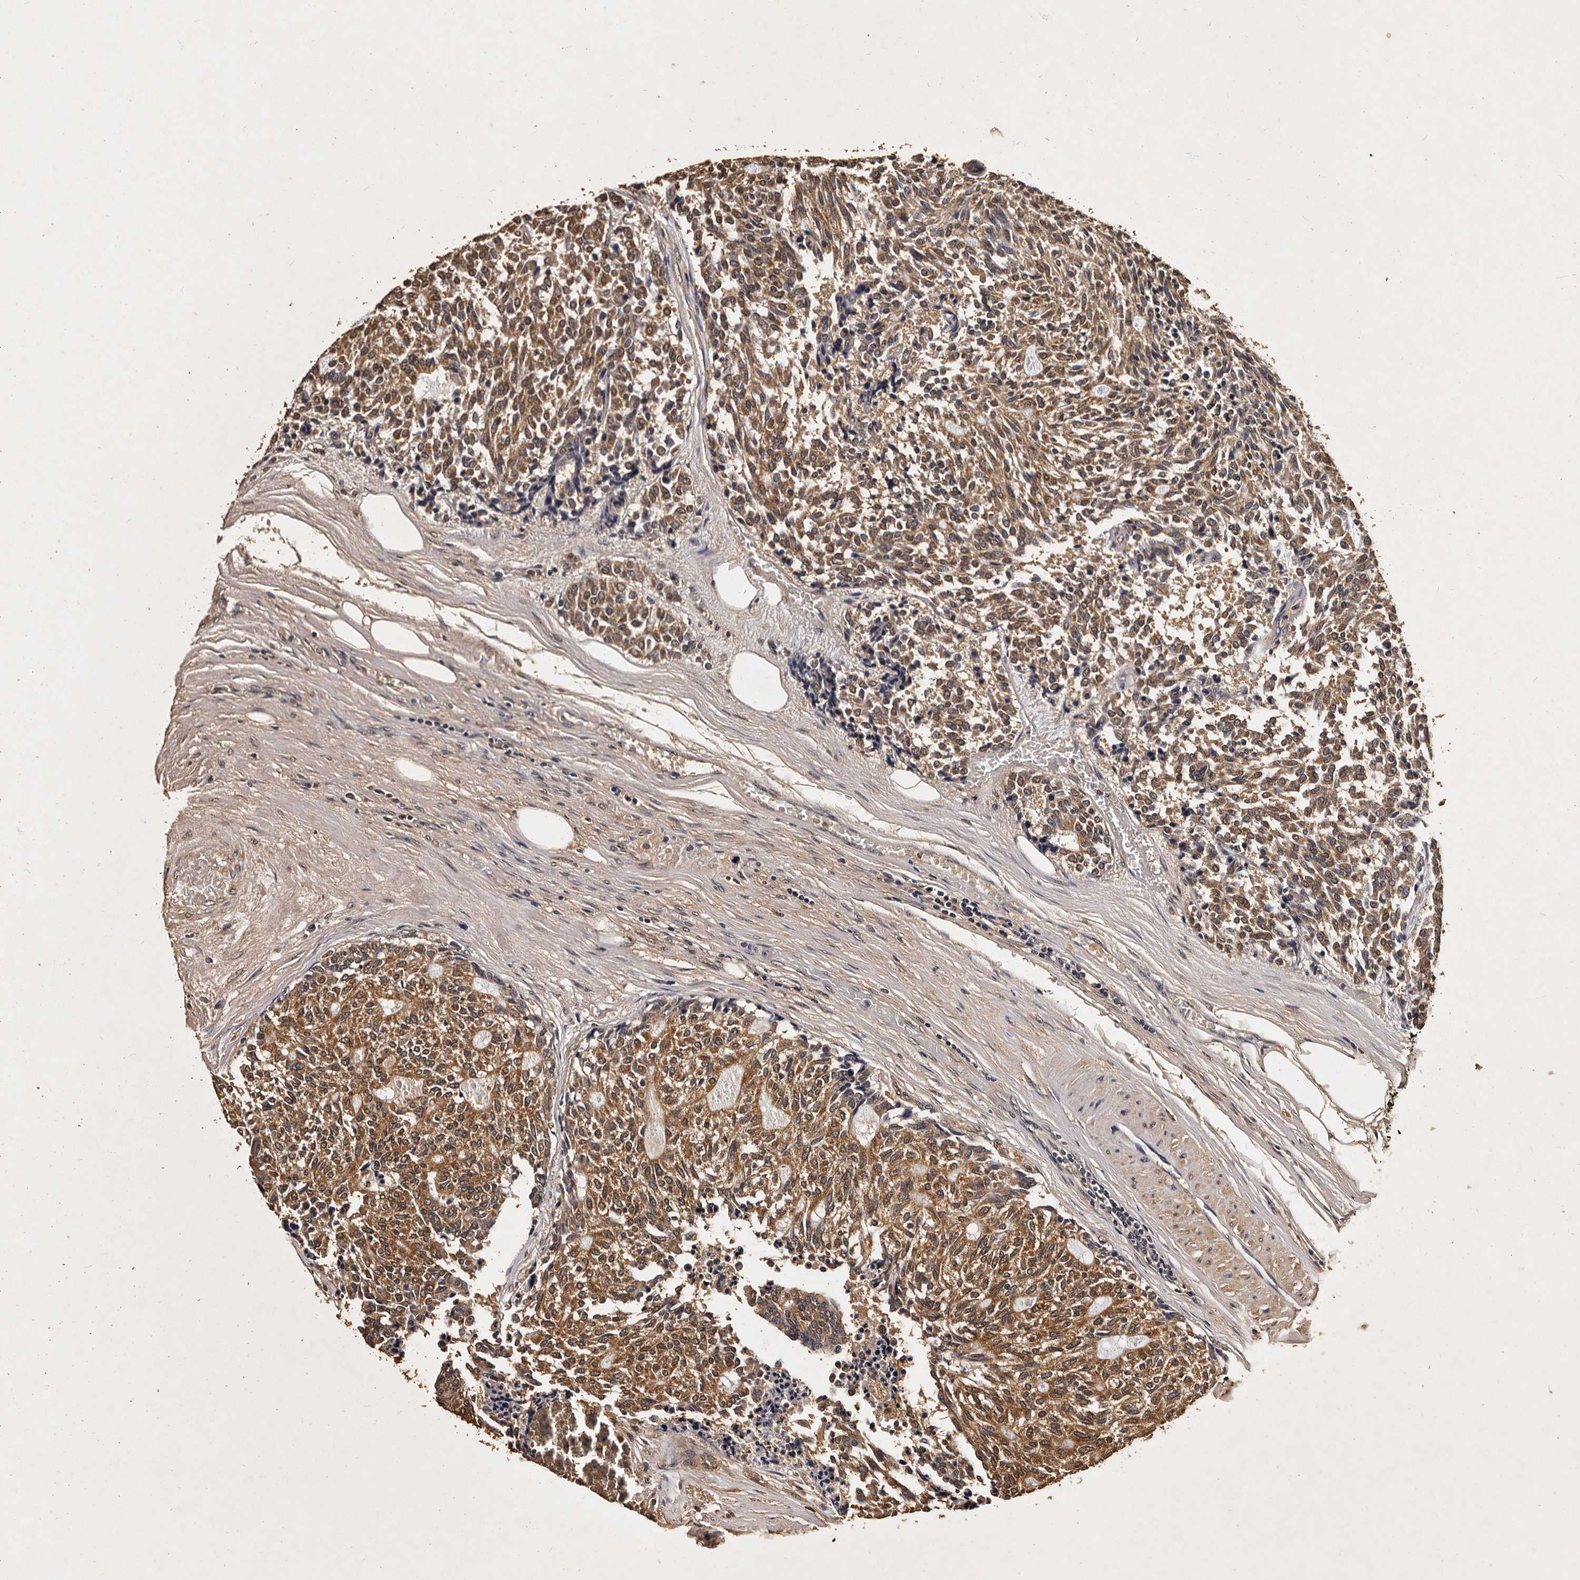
{"staining": {"intensity": "moderate", "quantity": "25%-75%", "location": "cytoplasmic/membranous"}, "tissue": "carcinoid", "cell_type": "Tumor cells", "image_type": "cancer", "snomed": [{"axis": "morphology", "description": "Carcinoid, malignant, NOS"}, {"axis": "topography", "description": "Pancreas"}], "caption": "Malignant carcinoid stained with a brown dye shows moderate cytoplasmic/membranous positive positivity in approximately 25%-75% of tumor cells.", "gene": "PARS2", "patient": {"sex": "female", "age": 54}}